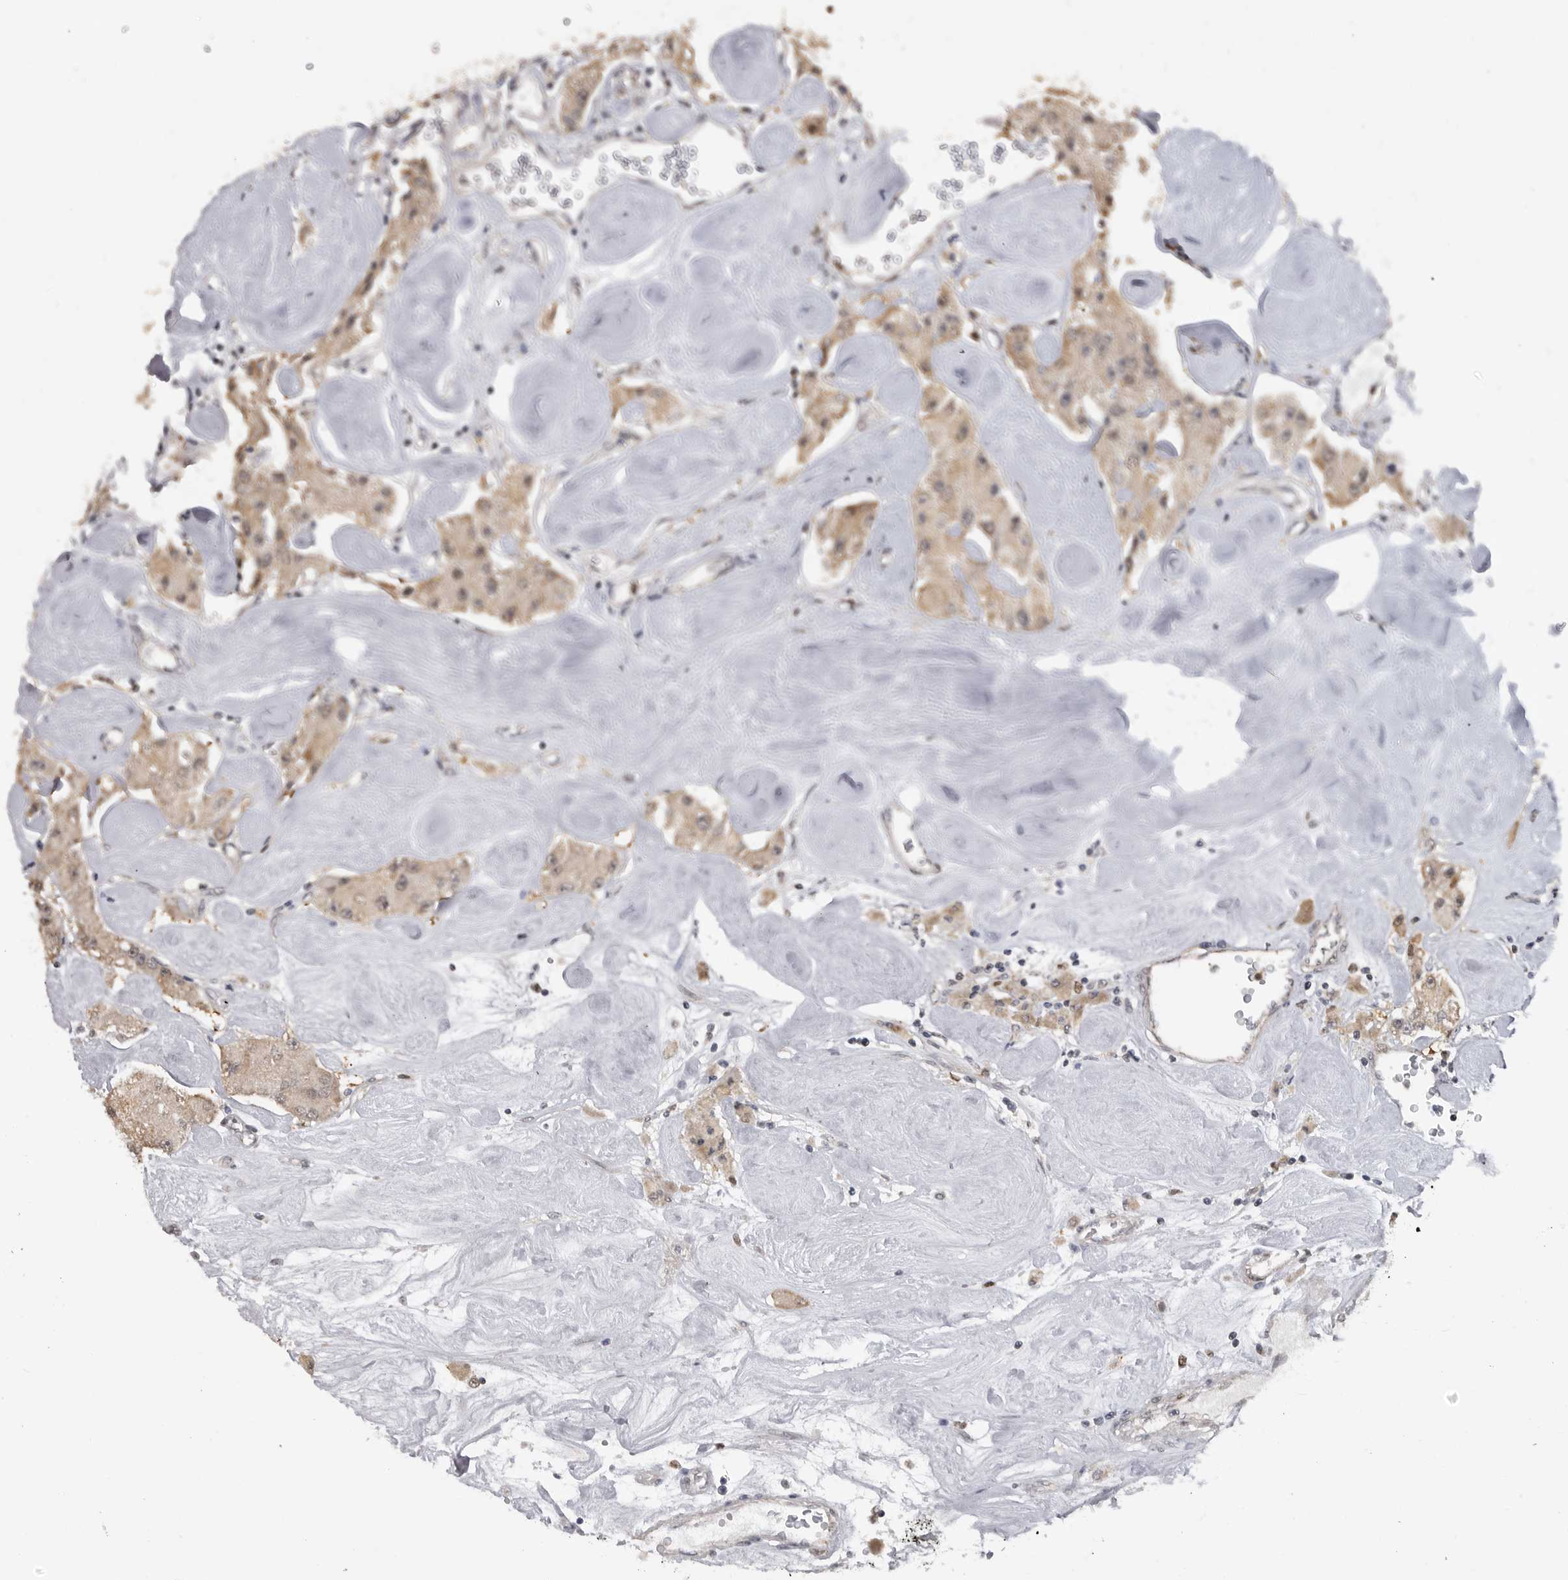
{"staining": {"intensity": "moderate", "quantity": ">75%", "location": "cytoplasmic/membranous,nuclear"}, "tissue": "carcinoid", "cell_type": "Tumor cells", "image_type": "cancer", "snomed": [{"axis": "morphology", "description": "Carcinoid, malignant, NOS"}, {"axis": "topography", "description": "Pancreas"}], "caption": "A brown stain labels moderate cytoplasmic/membranous and nuclear expression of a protein in malignant carcinoid tumor cells. Ihc stains the protein in brown and the nuclei are stained blue.", "gene": "SMARCC1", "patient": {"sex": "male", "age": 41}}